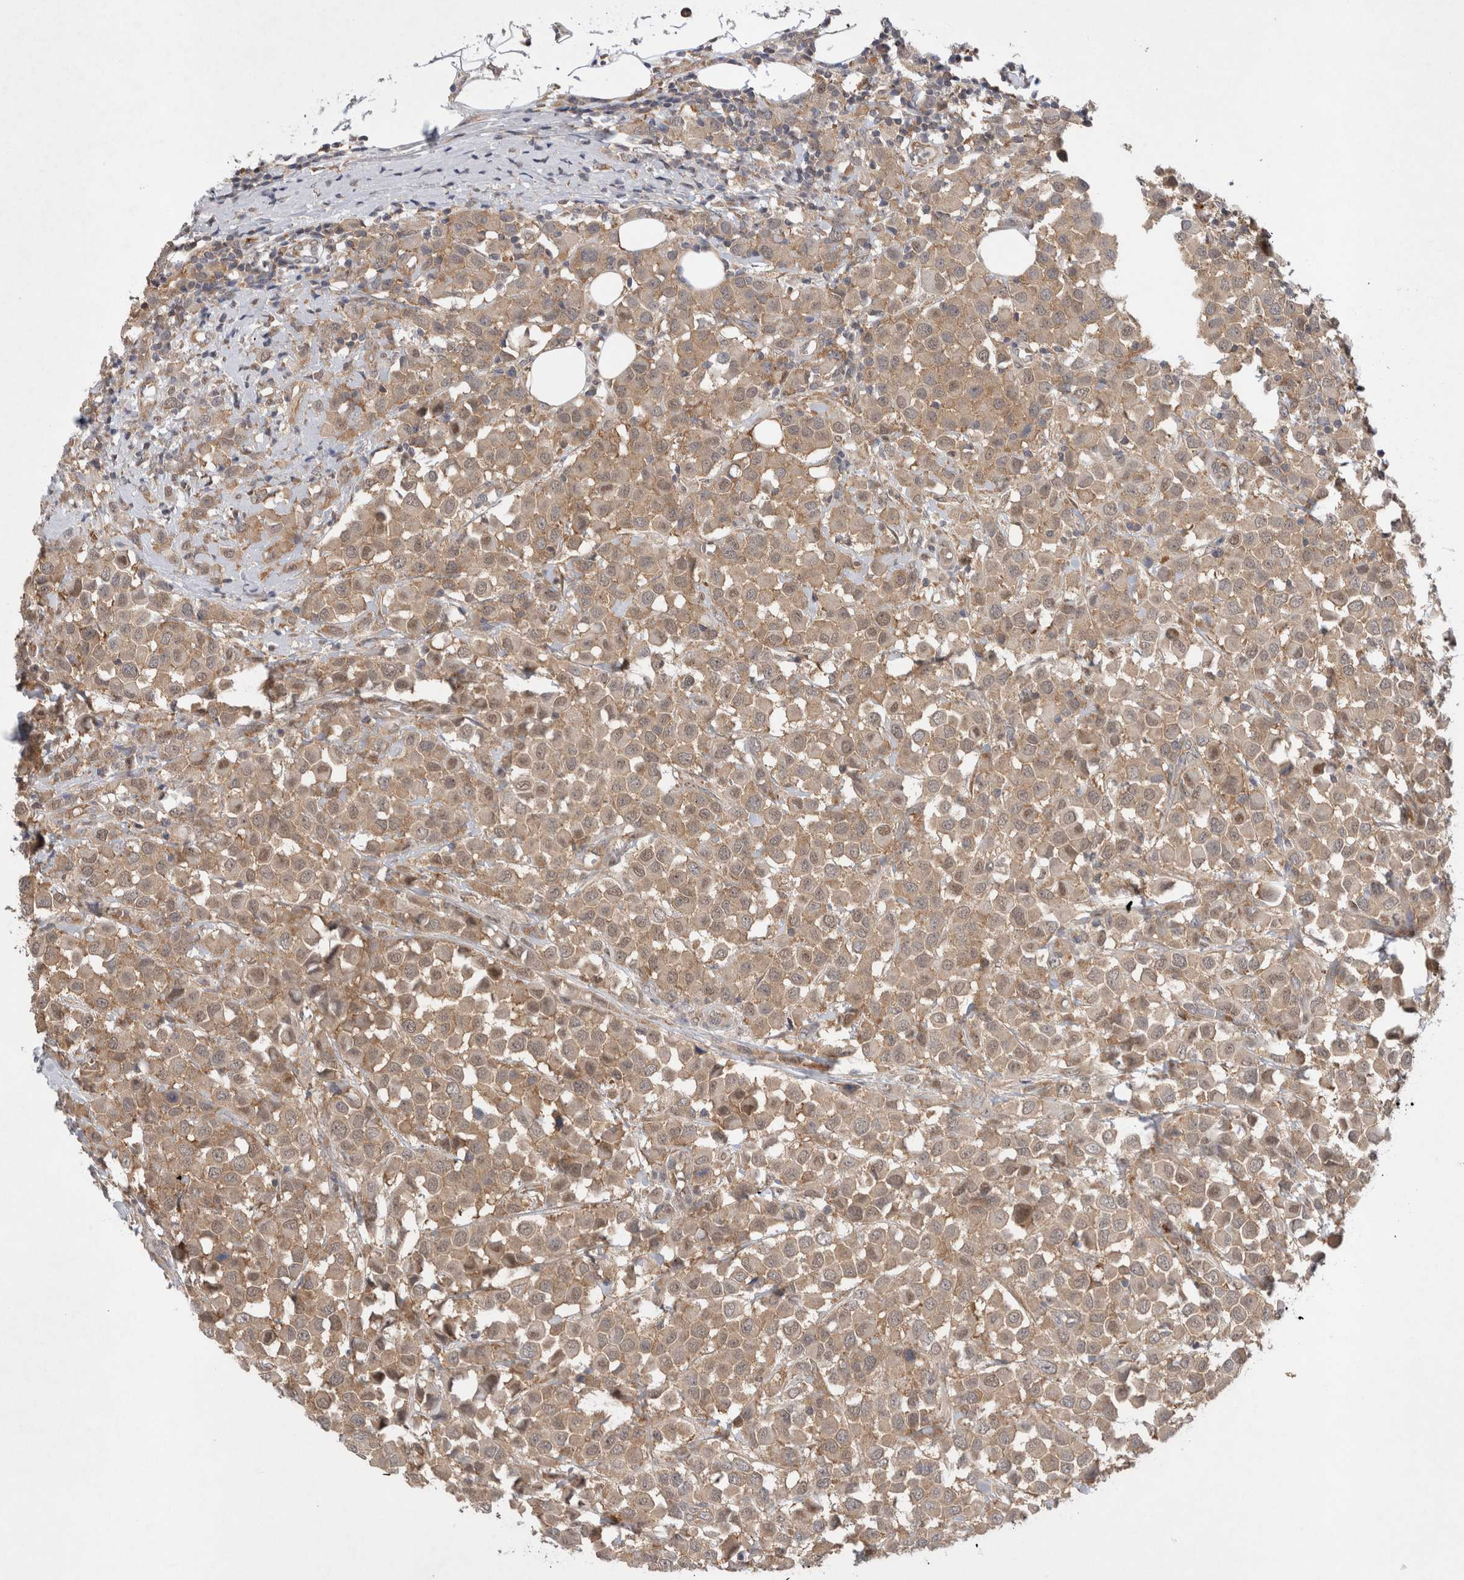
{"staining": {"intensity": "moderate", "quantity": ">75%", "location": "cytoplasmic/membranous"}, "tissue": "breast cancer", "cell_type": "Tumor cells", "image_type": "cancer", "snomed": [{"axis": "morphology", "description": "Duct carcinoma"}, {"axis": "topography", "description": "Breast"}], "caption": "Protein staining of invasive ductal carcinoma (breast) tissue demonstrates moderate cytoplasmic/membranous expression in about >75% of tumor cells.", "gene": "EIF3E", "patient": {"sex": "female", "age": 61}}